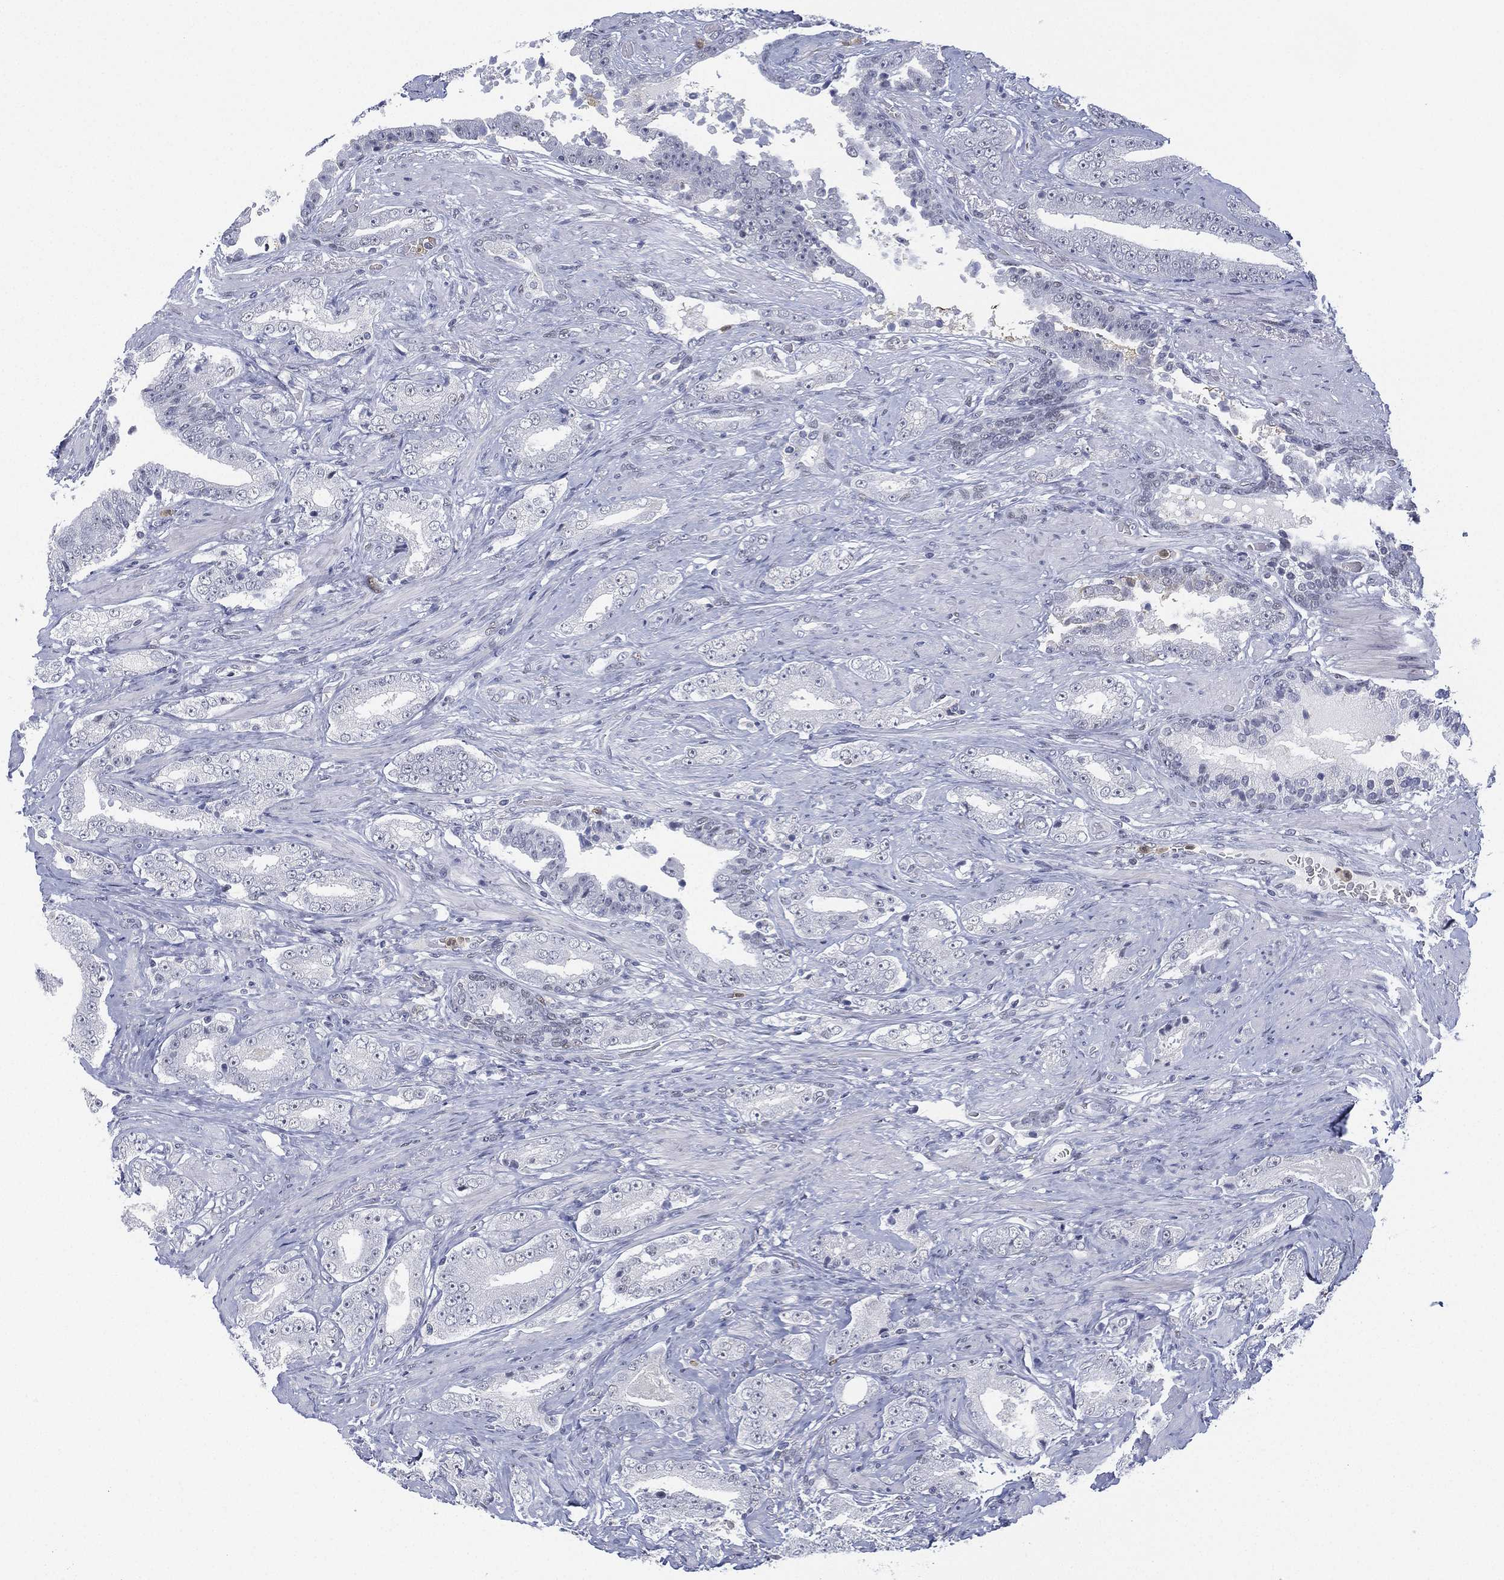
{"staining": {"intensity": "negative", "quantity": "none", "location": "none"}, "tissue": "prostate cancer", "cell_type": "Tumor cells", "image_type": "cancer", "snomed": [{"axis": "morphology", "description": "Adenocarcinoma, Low grade"}, {"axis": "topography", "description": "Prostate and seminal vesicle, NOS"}], "caption": "An IHC micrograph of prostate cancer (low-grade adenocarcinoma) is shown. There is no staining in tumor cells of prostate cancer (low-grade adenocarcinoma). (DAB IHC with hematoxylin counter stain).", "gene": "ZNF711", "patient": {"sex": "male", "age": 61}}